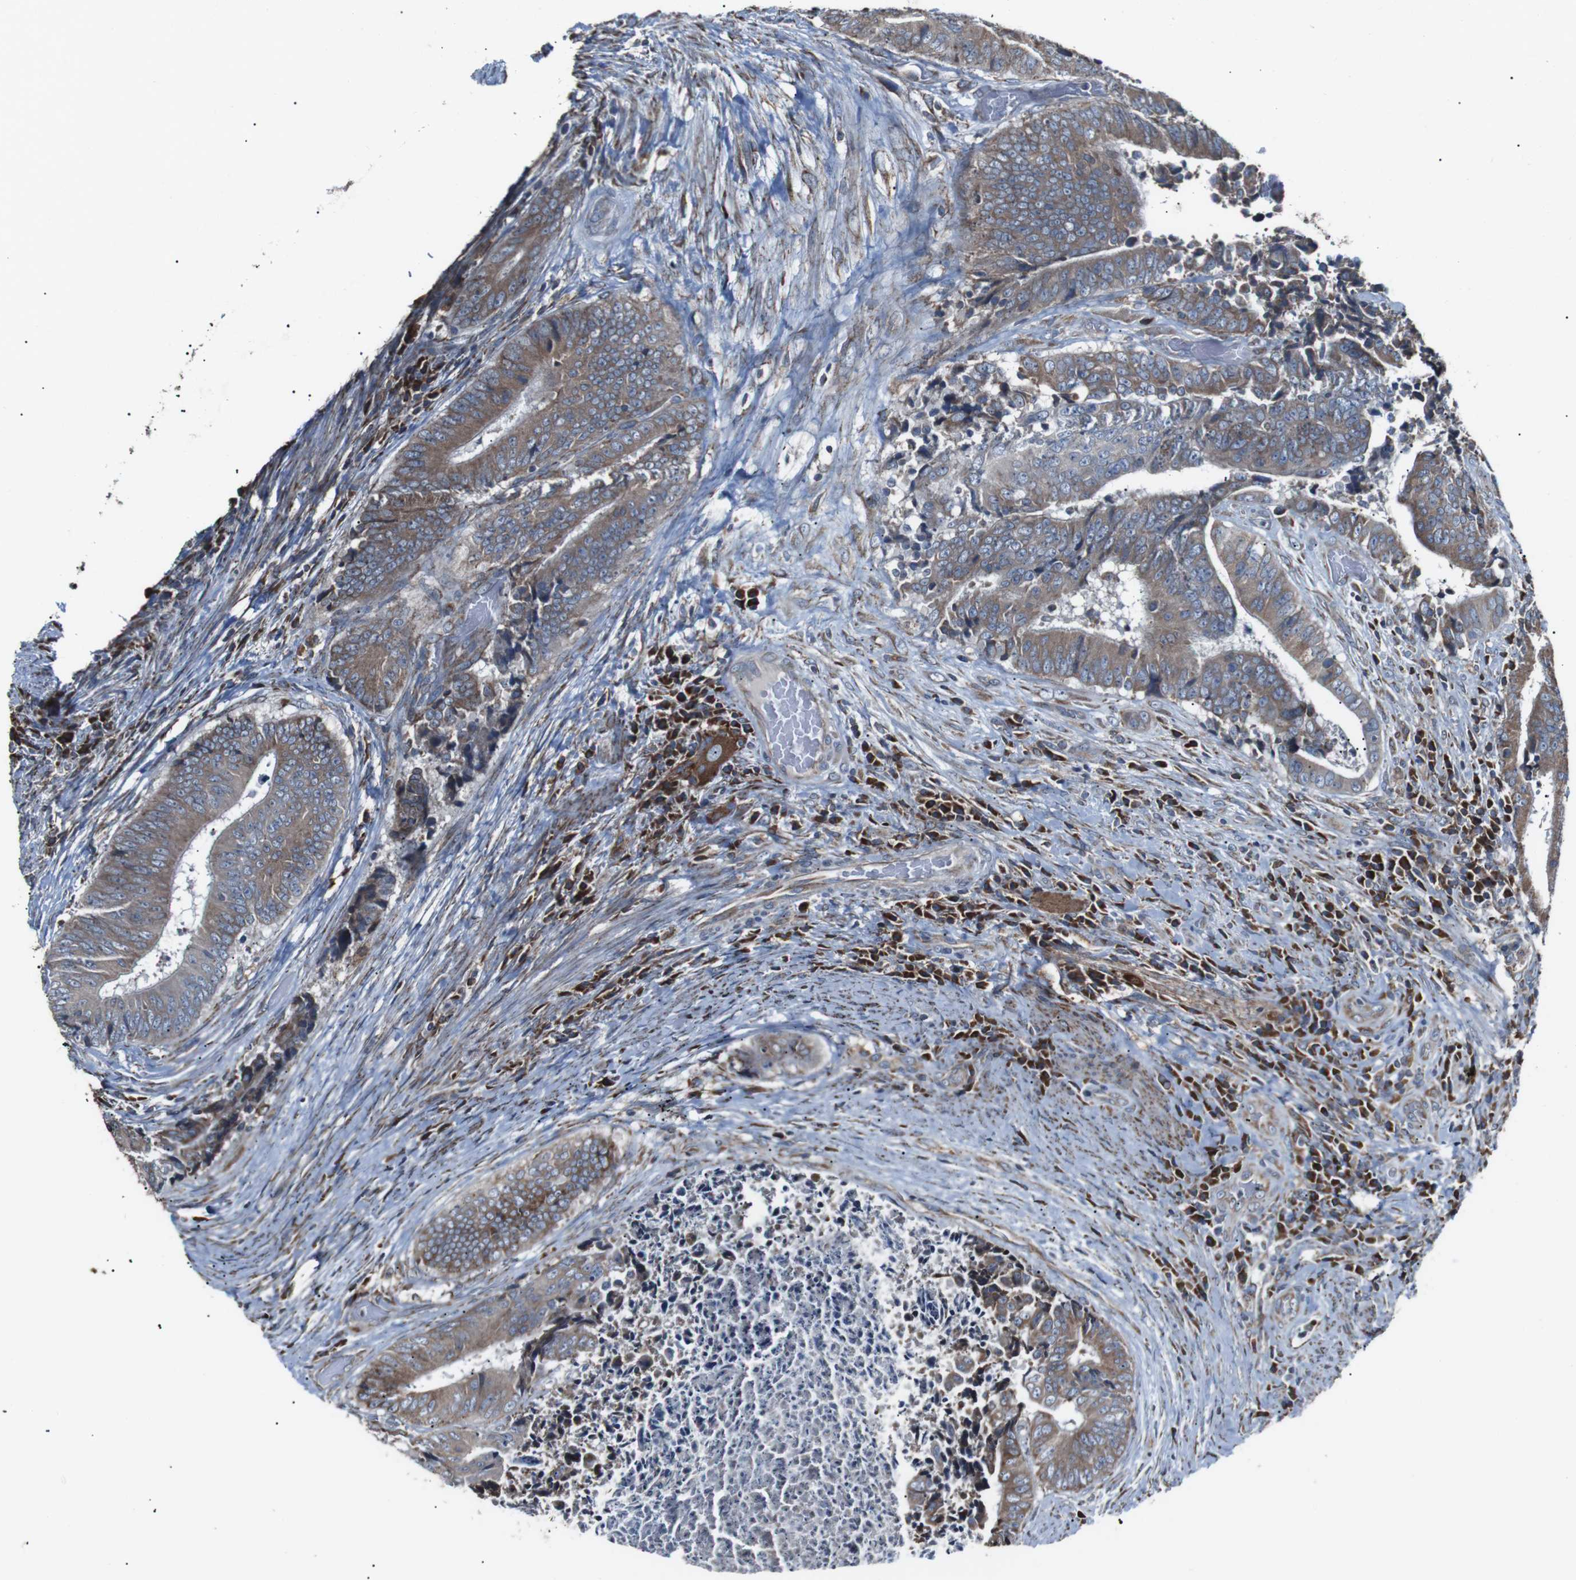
{"staining": {"intensity": "moderate", "quantity": ">75%", "location": "cytoplasmic/membranous"}, "tissue": "colorectal cancer", "cell_type": "Tumor cells", "image_type": "cancer", "snomed": [{"axis": "morphology", "description": "Adenocarcinoma, NOS"}, {"axis": "topography", "description": "Rectum"}], "caption": "IHC photomicrograph of neoplastic tissue: colorectal cancer stained using IHC reveals medium levels of moderate protein expression localized specifically in the cytoplasmic/membranous of tumor cells, appearing as a cytoplasmic/membranous brown color.", "gene": "CISD2", "patient": {"sex": "male", "age": 72}}